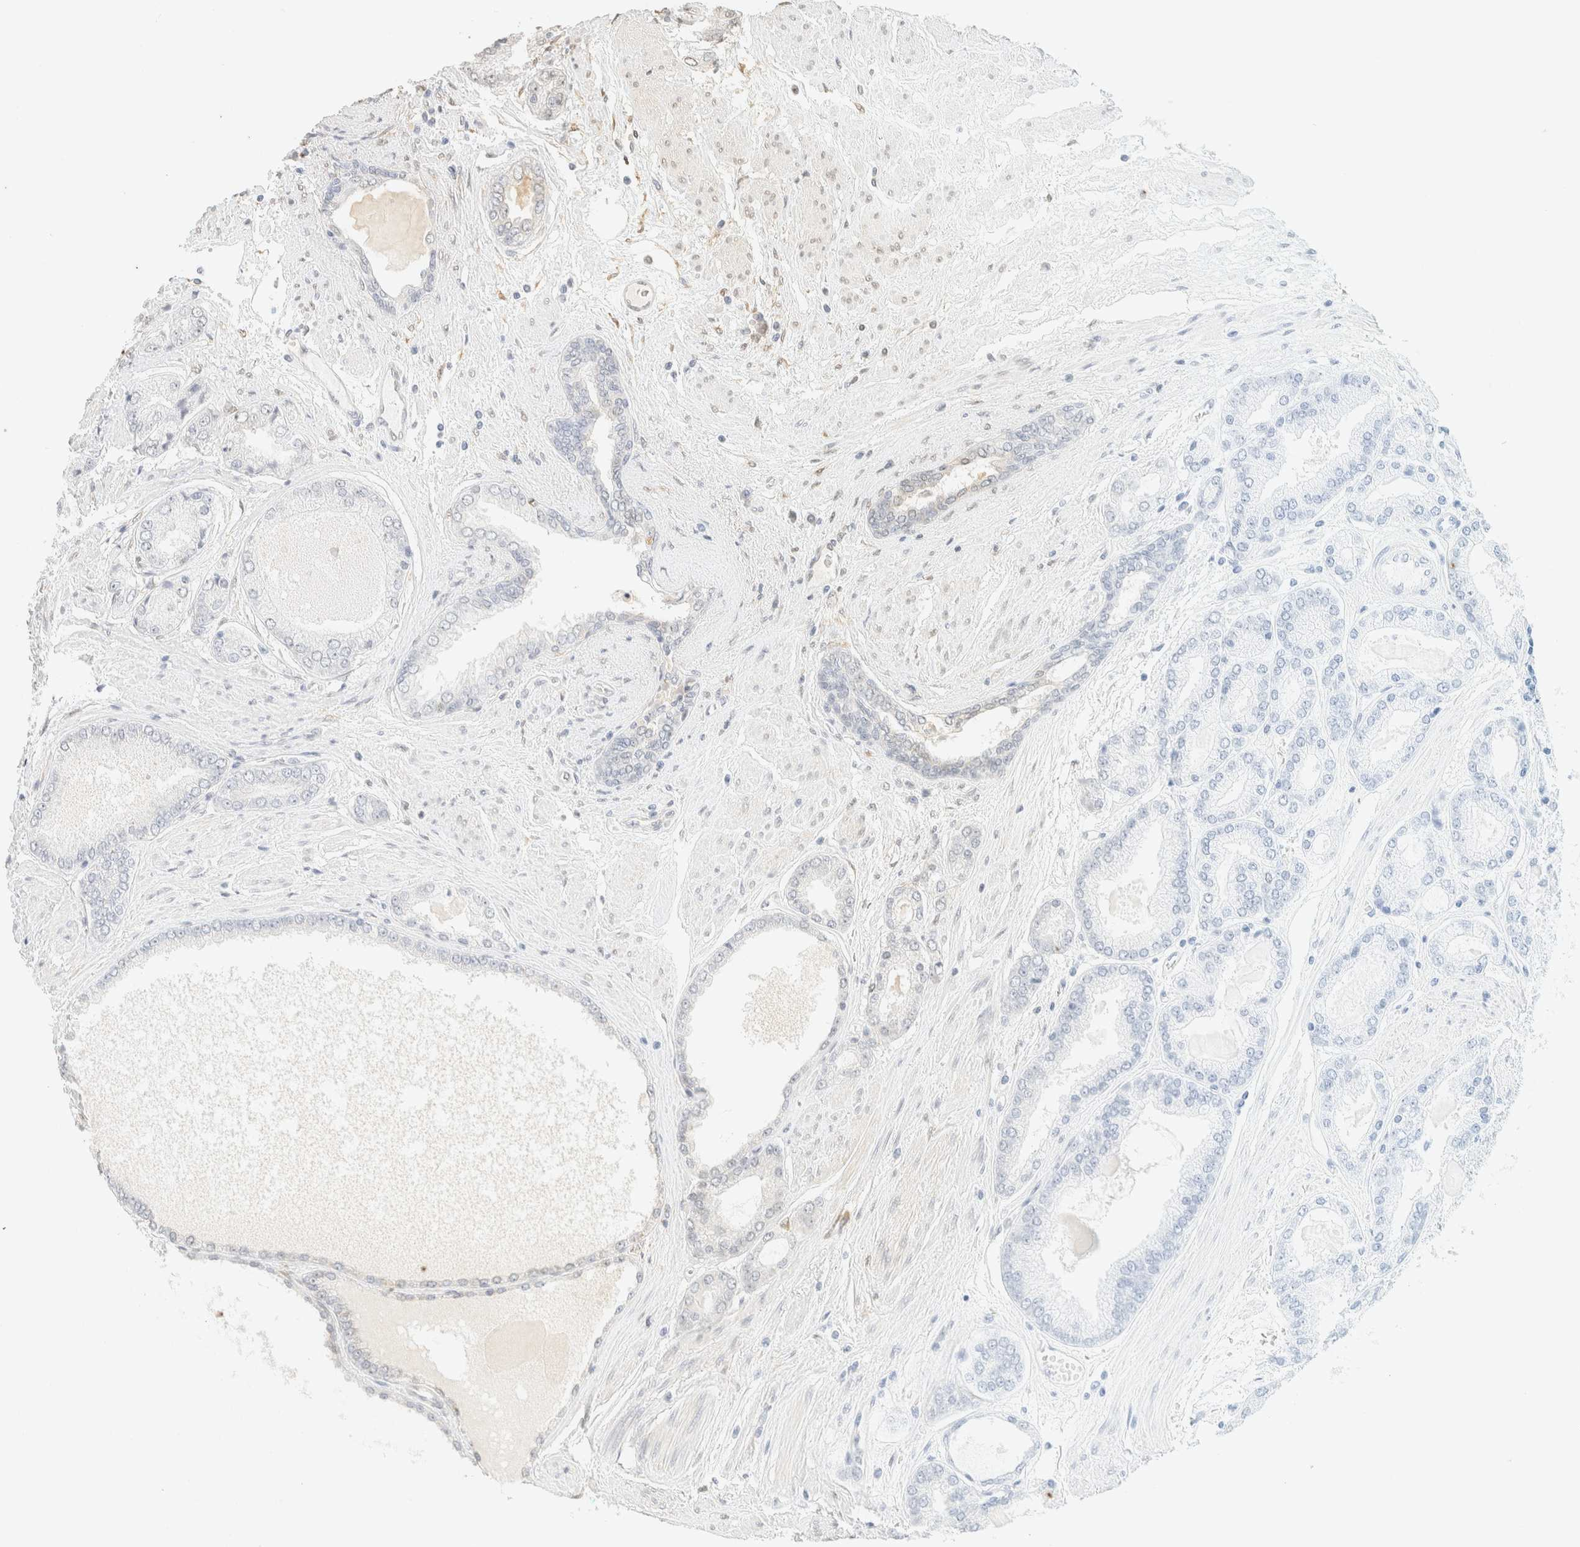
{"staining": {"intensity": "negative", "quantity": "none", "location": "none"}, "tissue": "prostate cancer", "cell_type": "Tumor cells", "image_type": "cancer", "snomed": [{"axis": "morphology", "description": "Adenocarcinoma, High grade"}, {"axis": "topography", "description": "Prostate"}], "caption": "Prostate cancer was stained to show a protein in brown. There is no significant positivity in tumor cells. (DAB IHC with hematoxylin counter stain).", "gene": "S100A13", "patient": {"sex": "male", "age": 59}}